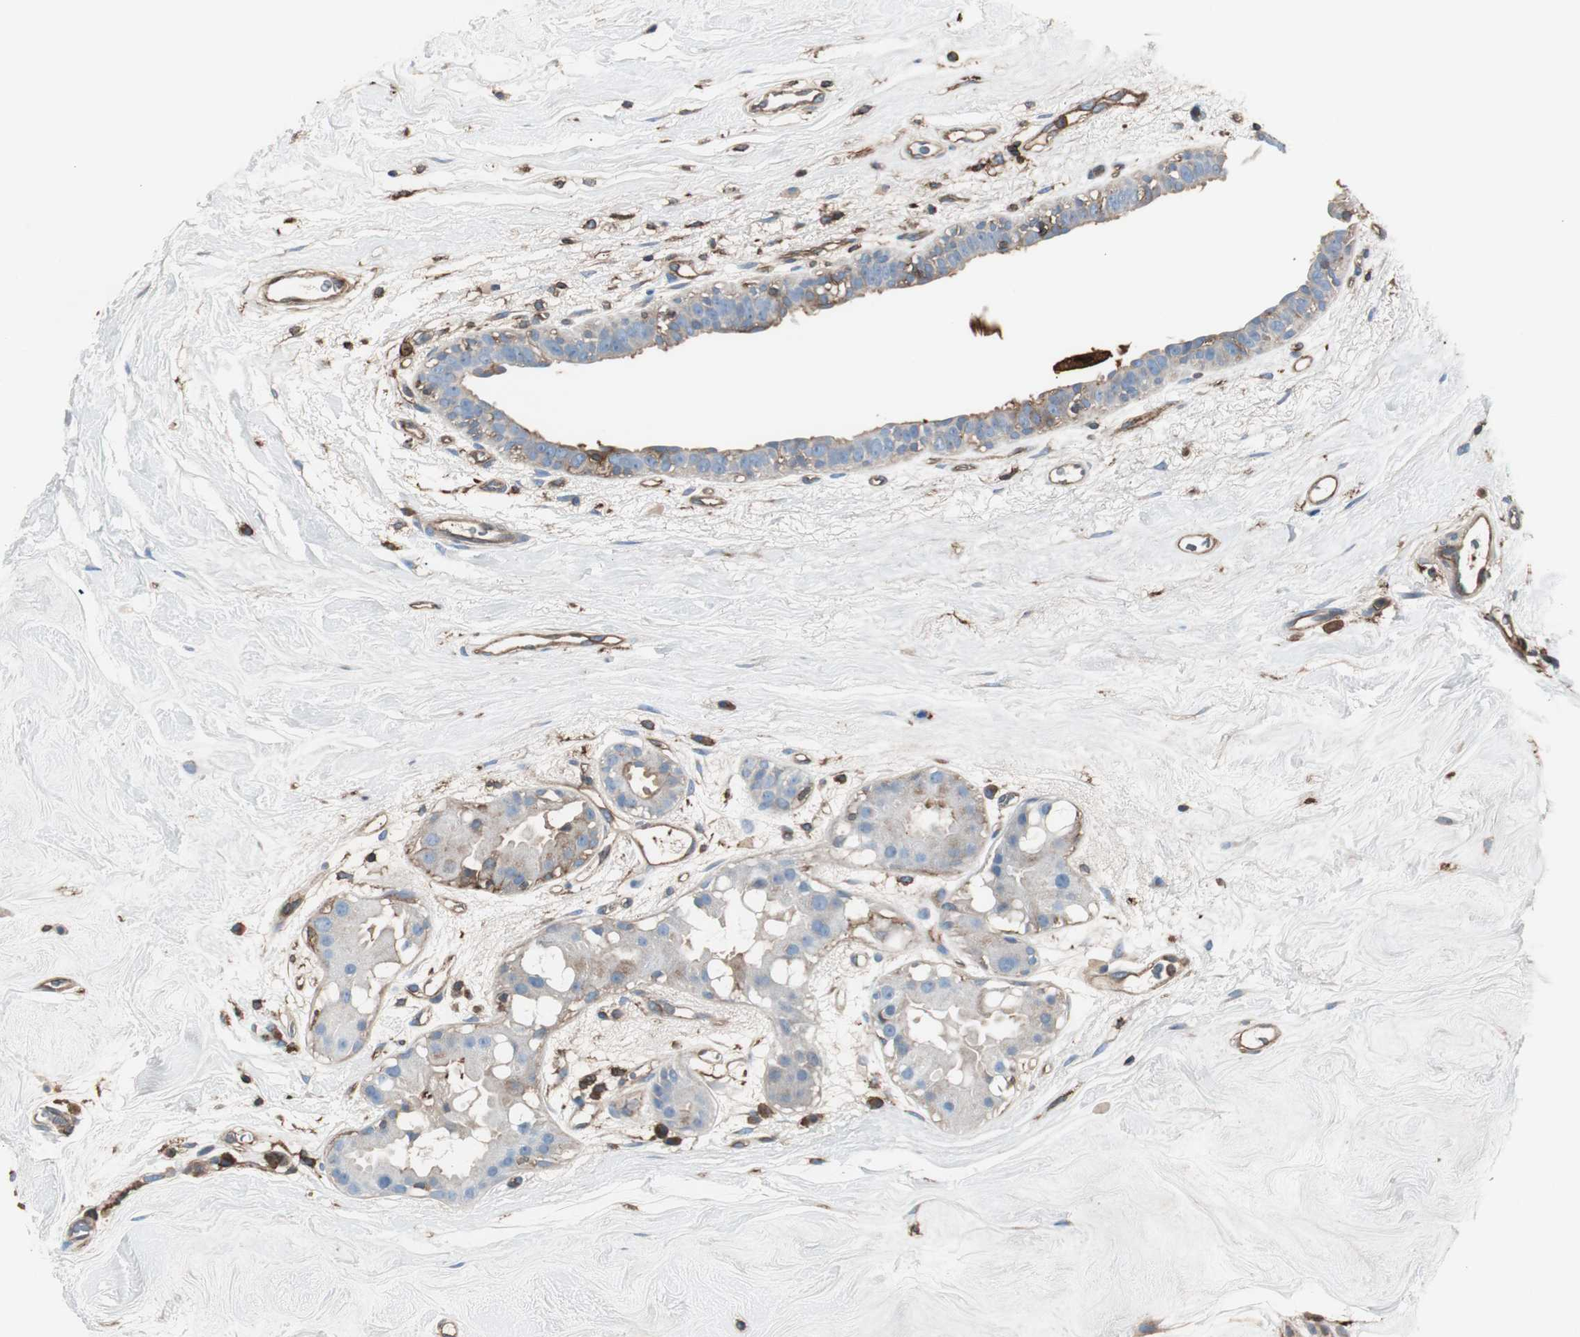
{"staining": {"intensity": "weak", "quantity": "25%-75%", "location": "cytoplasmic/membranous"}, "tissue": "breast cancer", "cell_type": "Tumor cells", "image_type": "cancer", "snomed": [{"axis": "morphology", "description": "Duct carcinoma"}, {"axis": "topography", "description": "Breast"}], "caption": "An image of human breast cancer stained for a protein shows weak cytoplasmic/membranous brown staining in tumor cells. (Brightfield microscopy of DAB IHC at high magnification).", "gene": "B2M", "patient": {"sex": "female", "age": 40}}